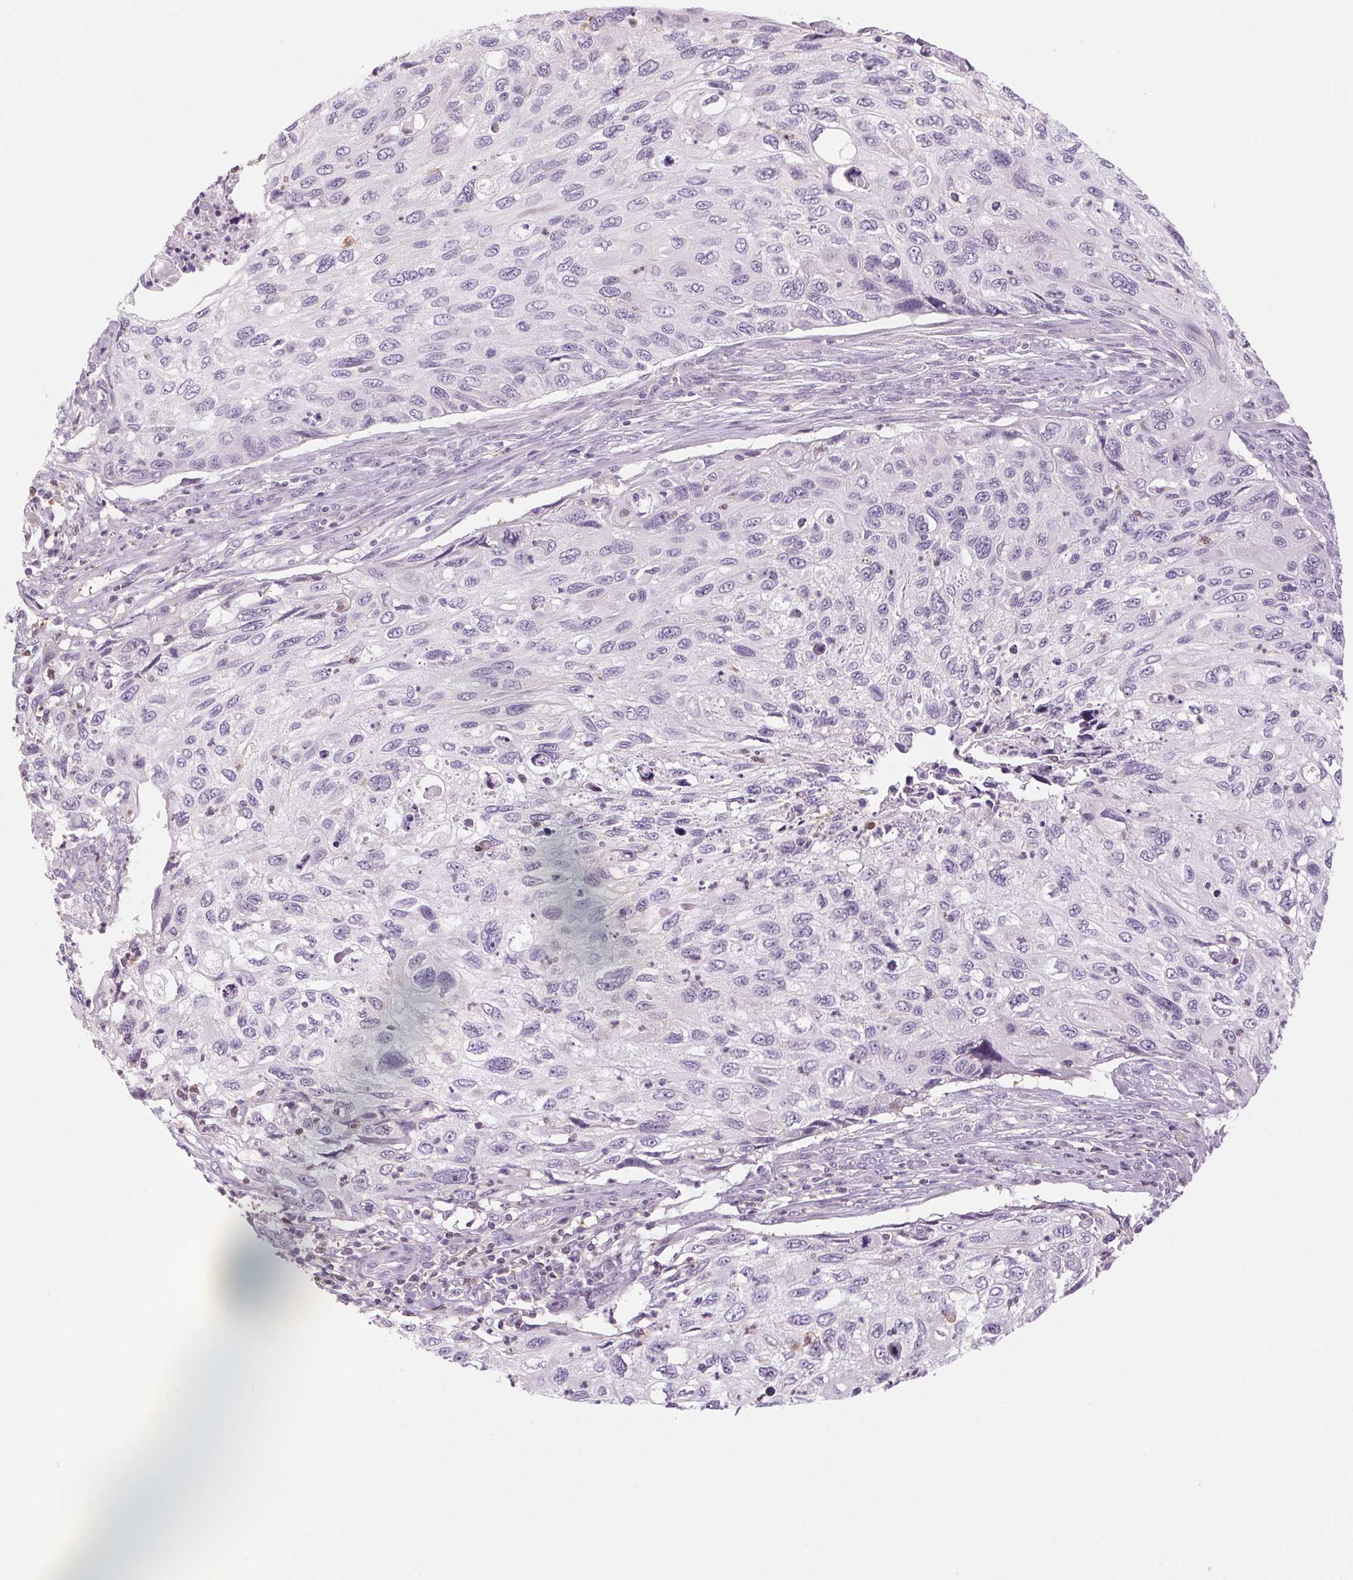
{"staining": {"intensity": "negative", "quantity": "none", "location": "none"}, "tissue": "cervical cancer", "cell_type": "Tumor cells", "image_type": "cancer", "snomed": [{"axis": "morphology", "description": "Squamous cell carcinoma, NOS"}, {"axis": "topography", "description": "Cervix"}], "caption": "Immunohistochemistry histopathology image of human cervical squamous cell carcinoma stained for a protein (brown), which exhibits no expression in tumor cells.", "gene": "SLC6A19", "patient": {"sex": "female", "age": 70}}